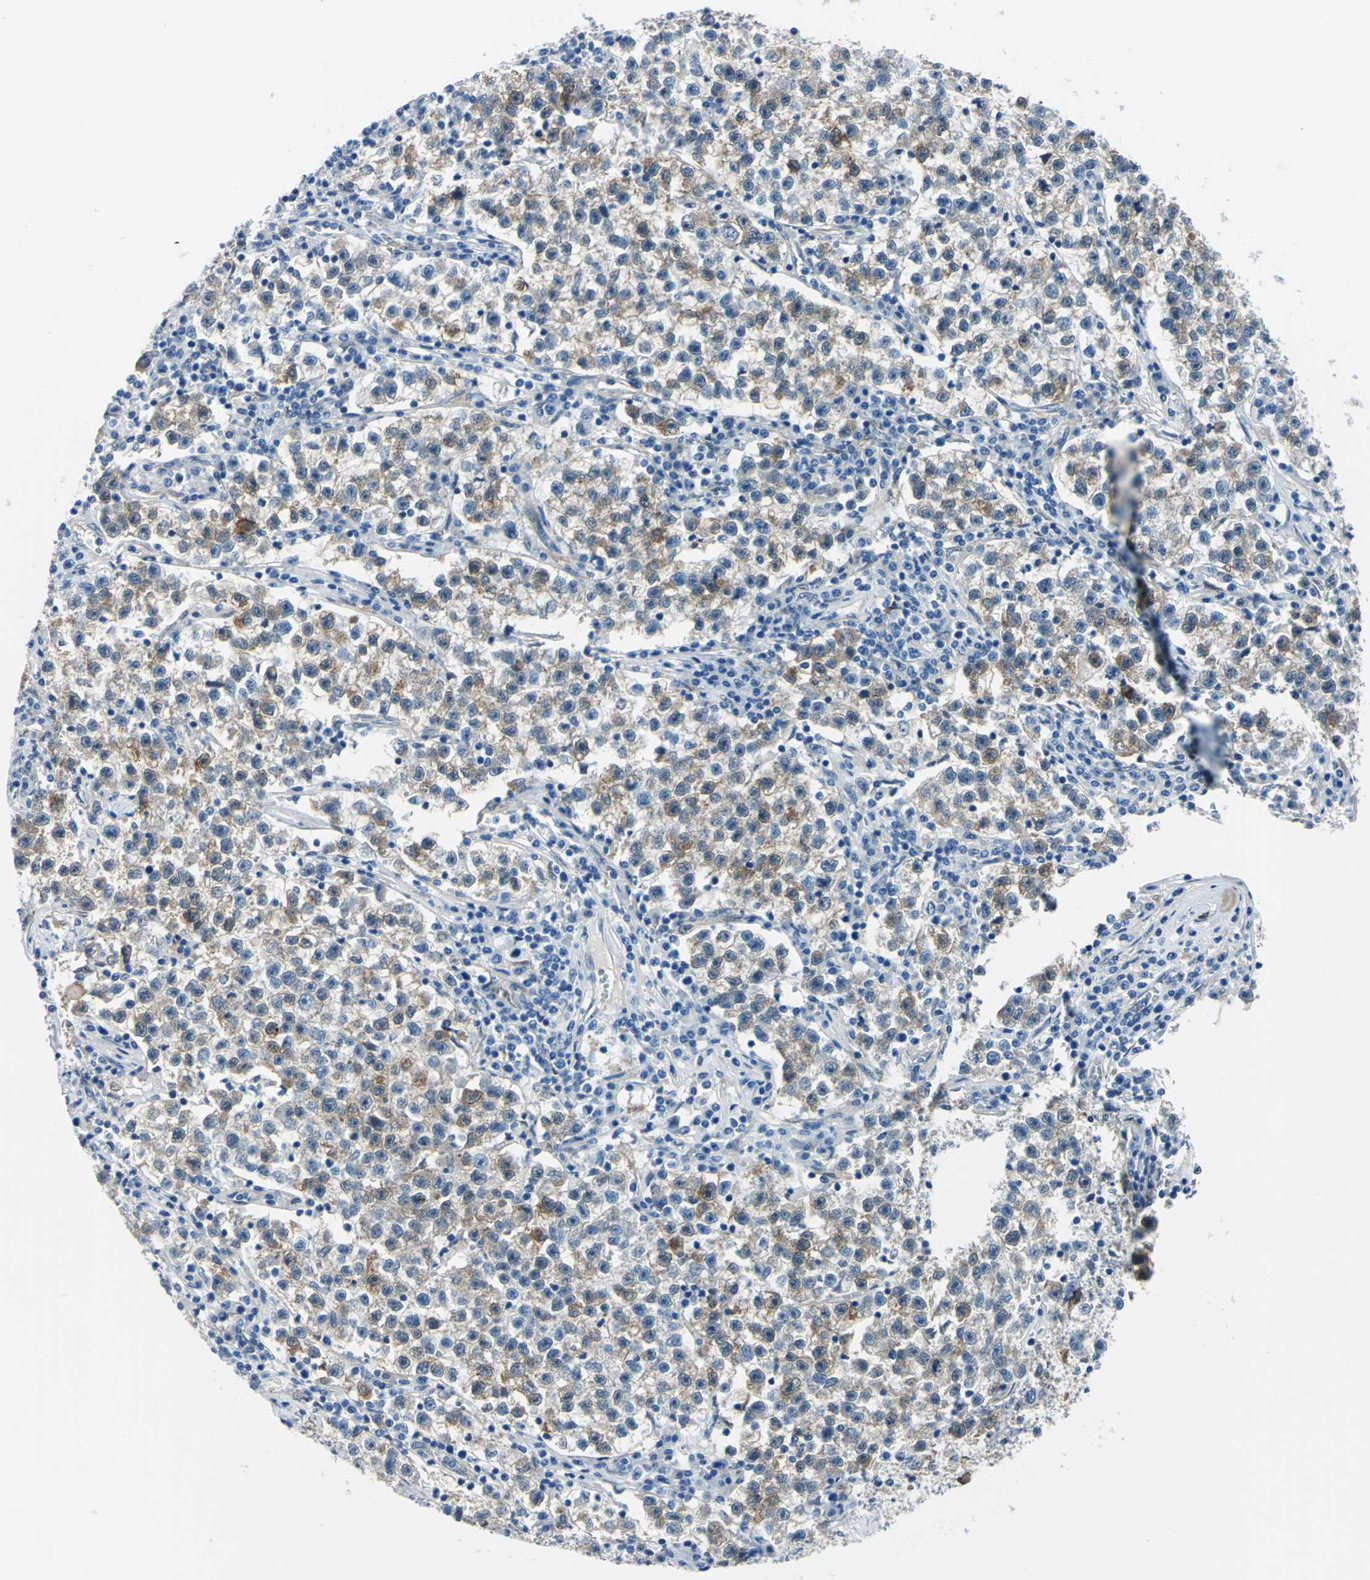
{"staining": {"intensity": "moderate", "quantity": "25%-75%", "location": "cytoplasmic/membranous"}, "tissue": "testis cancer", "cell_type": "Tumor cells", "image_type": "cancer", "snomed": [{"axis": "morphology", "description": "Seminoma, NOS"}, {"axis": "topography", "description": "Testis"}], "caption": "Immunohistochemical staining of seminoma (testis) reveals moderate cytoplasmic/membranous protein expression in about 25%-75% of tumor cells. (DAB (3,3'-diaminobenzidine) IHC with brightfield microscopy, high magnification).", "gene": "HSPB1", "patient": {"sex": "male", "age": 22}}